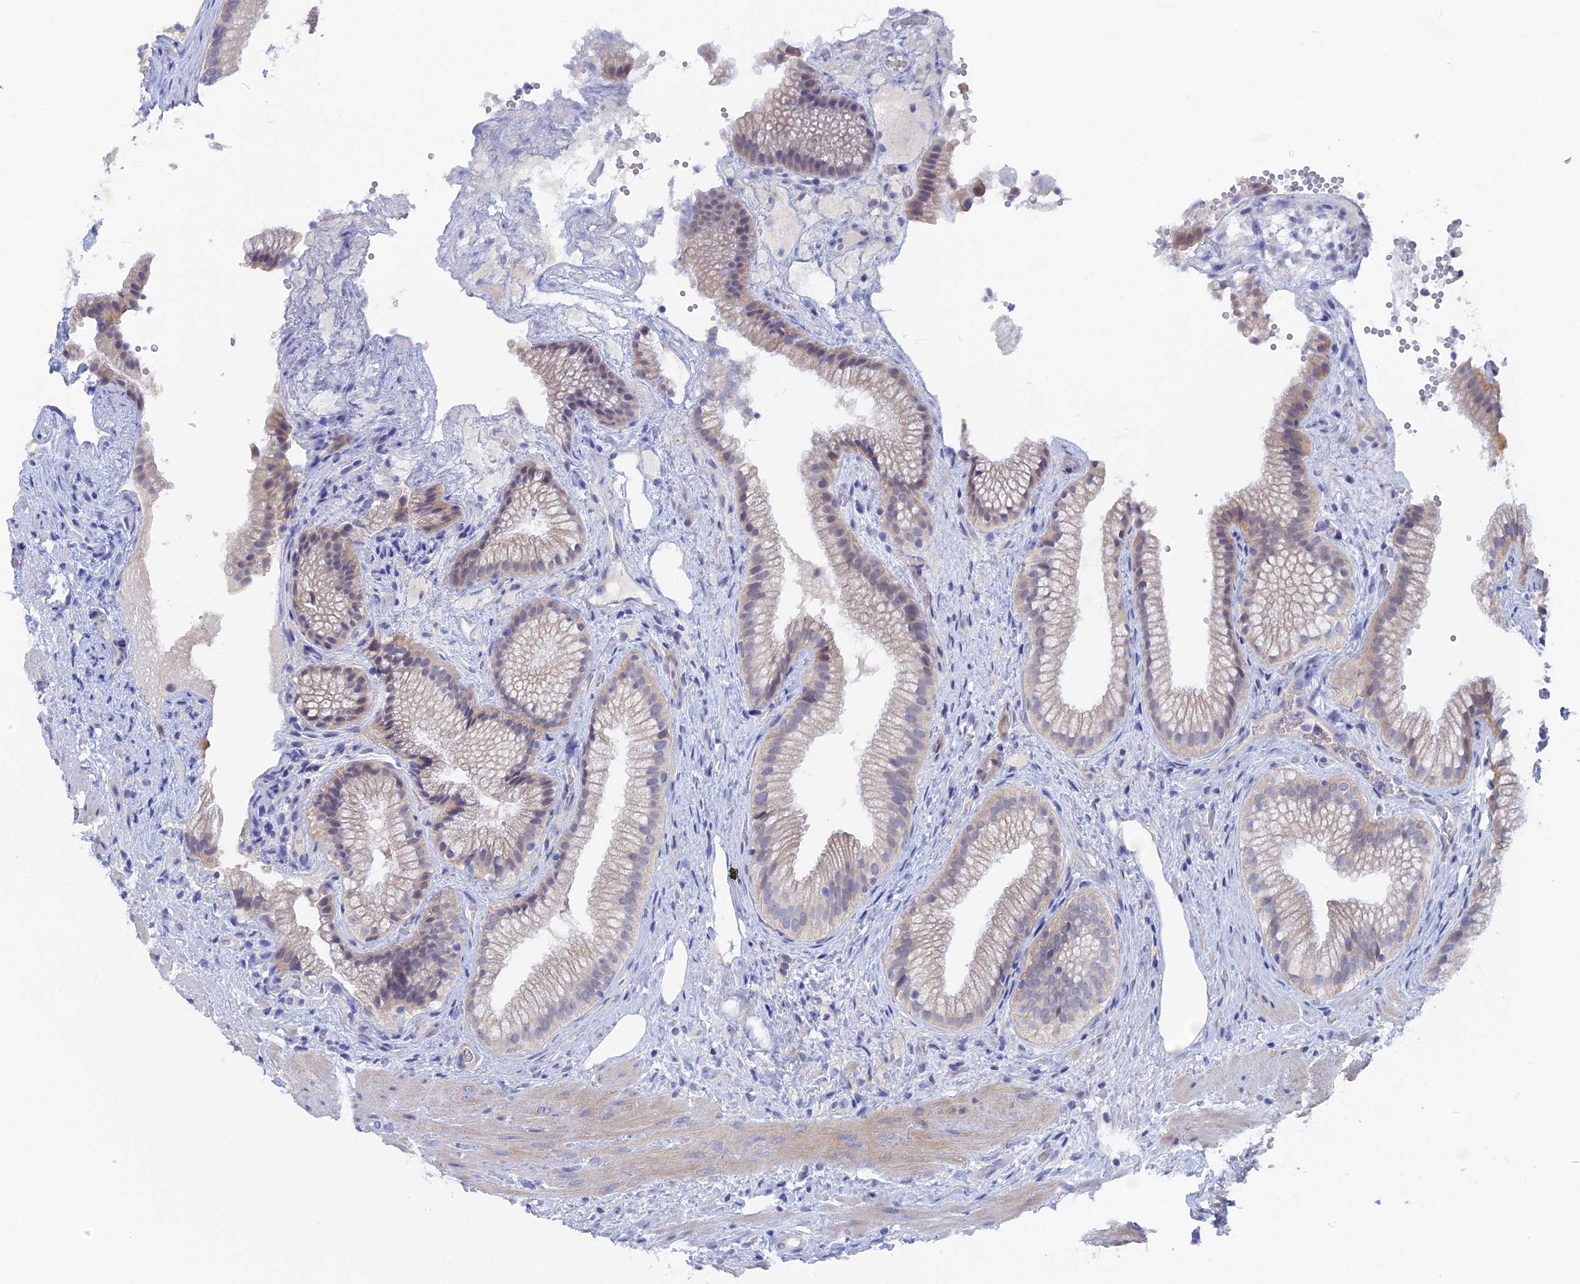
{"staining": {"intensity": "weak", "quantity": "25%-75%", "location": "cytoplasmic/membranous"}, "tissue": "gallbladder", "cell_type": "Glandular cells", "image_type": "normal", "snomed": [{"axis": "morphology", "description": "Normal tissue, NOS"}, {"axis": "morphology", "description": "Inflammation, NOS"}, {"axis": "topography", "description": "Gallbladder"}], "caption": "Human gallbladder stained with a brown dye exhibits weak cytoplasmic/membranous positive positivity in approximately 25%-75% of glandular cells.", "gene": "DACT3", "patient": {"sex": "male", "age": 51}}